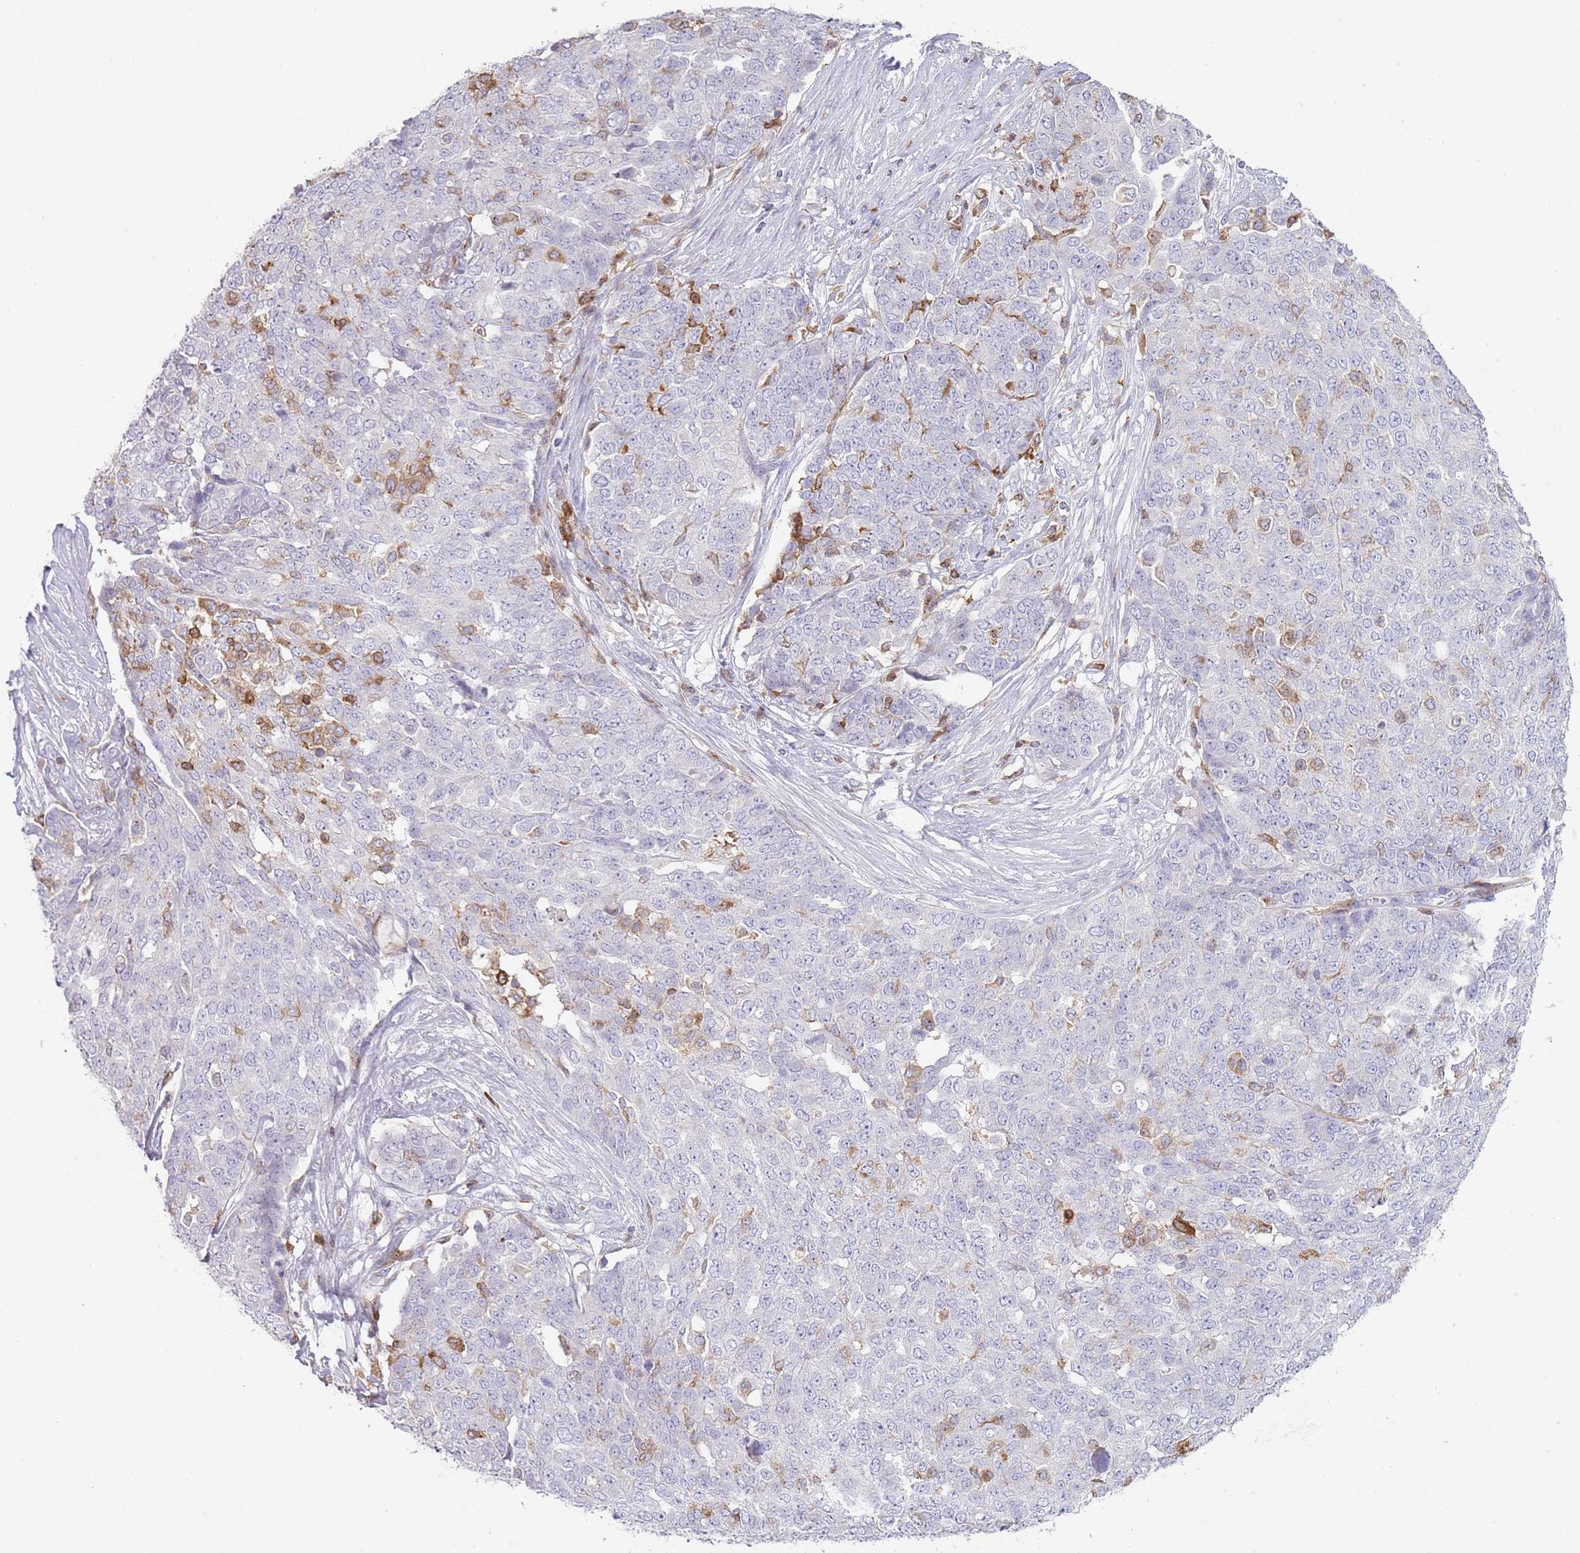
{"staining": {"intensity": "negative", "quantity": "none", "location": "none"}, "tissue": "ovarian cancer", "cell_type": "Tumor cells", "image_type": "cancer", "snomed": [{"axis": "morphology", "description": "Cystadenocarcinoma, serous, NOS"}, {"axis": "topography", "description": "Soft tissue"}, {"axis": "topography", "description": "Ovary"}], "caption": "This image is of ovarian cancer stained with immunohistochemistry (IHC) to label a protein in brown with the nuclei are counter-stained blue. There is no positivity in tumor cells.", "gene": "LPXN", "patient": {"sex": "female", "age": 57}}